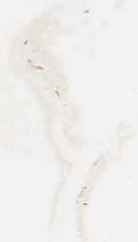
{"staining": {"intensity": "negative", "quantity": "none", "location": "none"}, "tissue": "glioma", "cell_type": "Tumor cells", "image_type": "cancer", "snomed": [{"axis": "morphology", "description": "Glioma, malignant, High grade"}, {"axis": "topography", "description": "Brain"}], "caption": "Immunohistochemical staining of malignant glioma (high-grade) demonstrates no significant expression in tumor cells. (DAB immunohistochemistry (IHC) with hematoxylin counter stain).", "gene": "PRPF4B", "patient": {"sex": "male", "age": 32}}